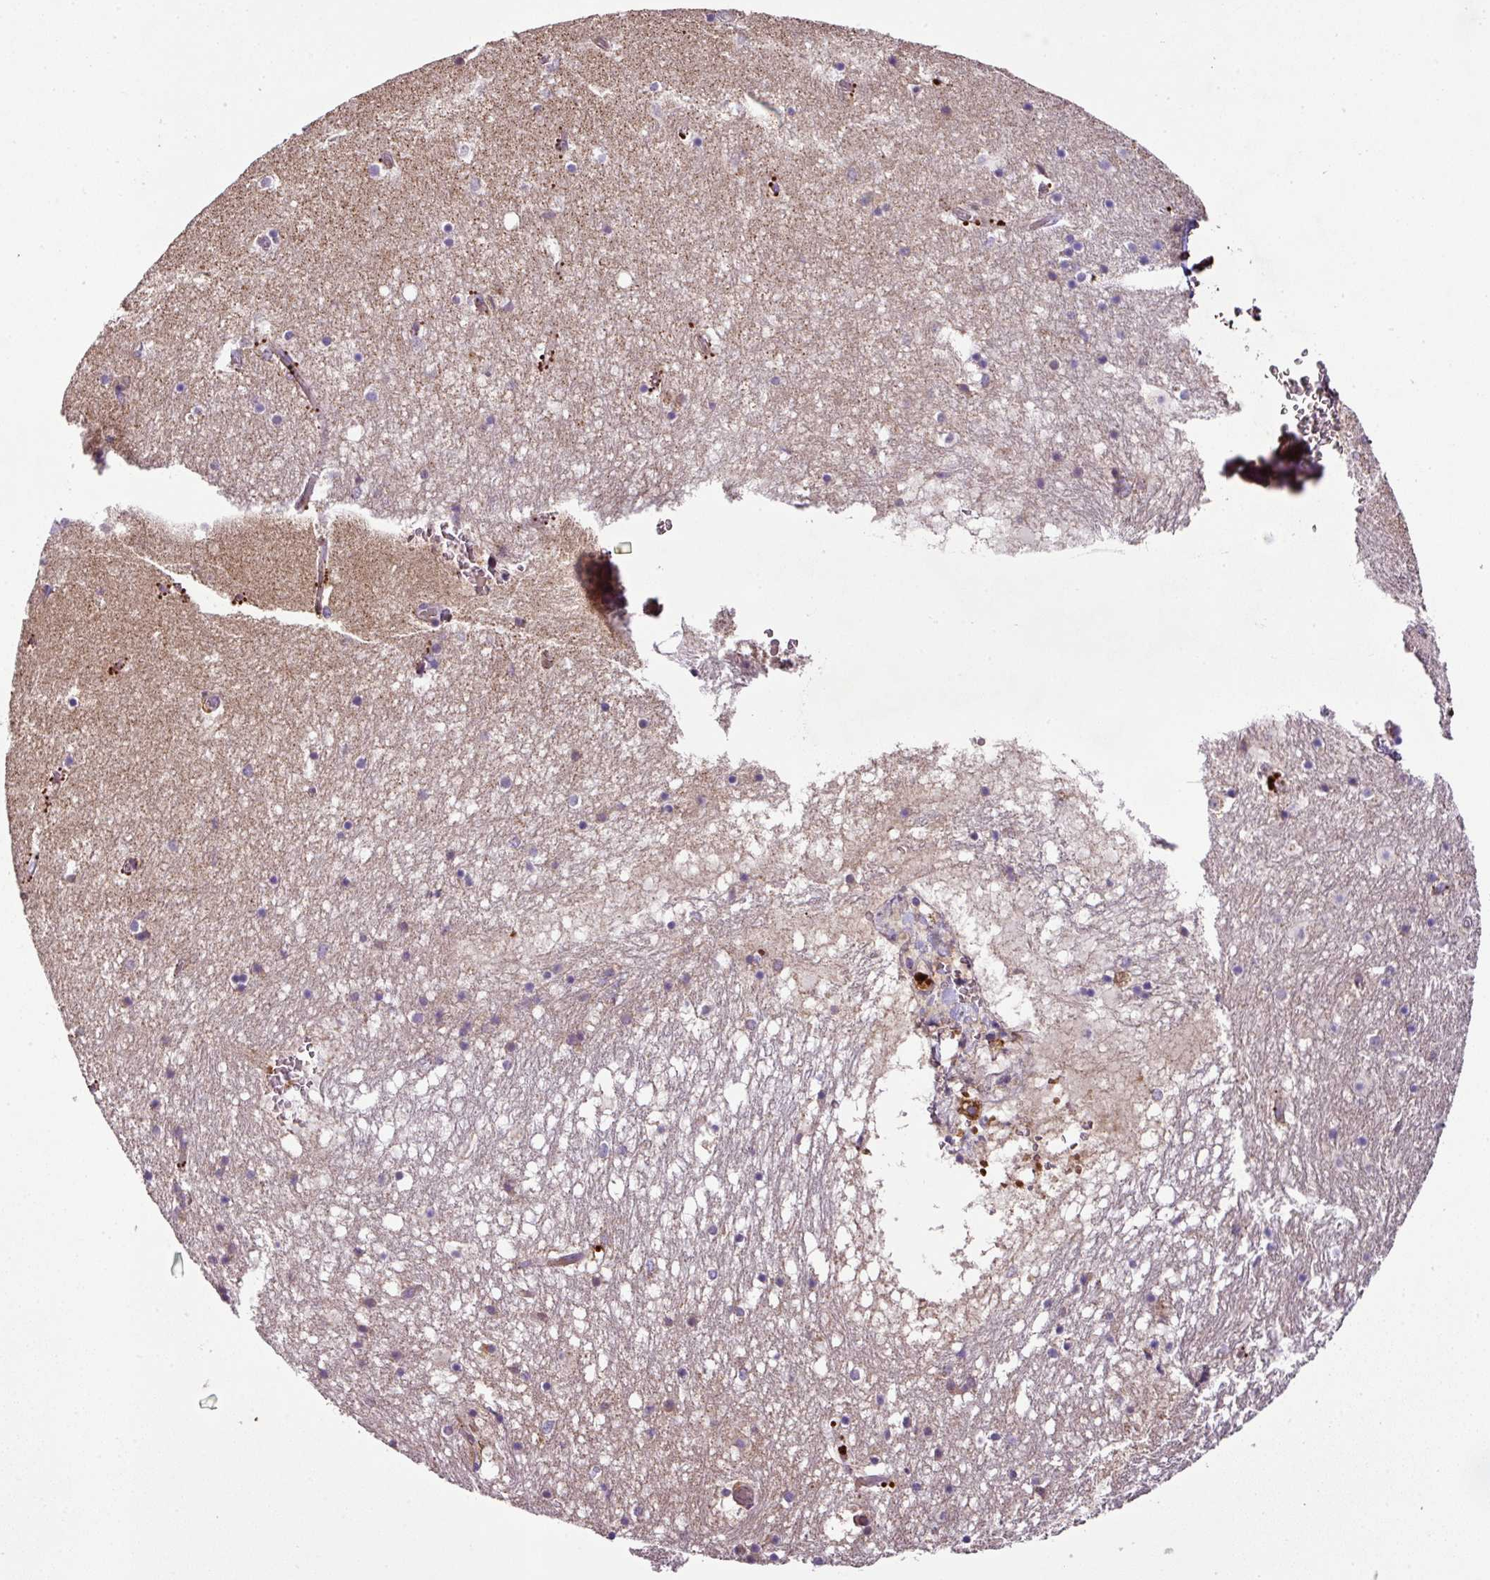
{"staining": {"intensity": "moderate", "quantity": "25%-75%", "location": "cytoplasmic/membranous"}, "tissue": "hippocampus", "cell_type": "Glial cells", "image_type": "normal", "snomed": [{"axis": "morphology", "description": "Normal tissue, NOS"}, {"axis": "topography", "description": "Hippocampus"}], "caption": "An immunohistochemistry (IHC) histopathology image of normal tissue is shown. Protein staining in brown shows moderate cytoplasmic/membranous positivity in hippocampus within glial cells.", "gene": "ZNF513", "patient": {"sex": "female", "age": 52}}